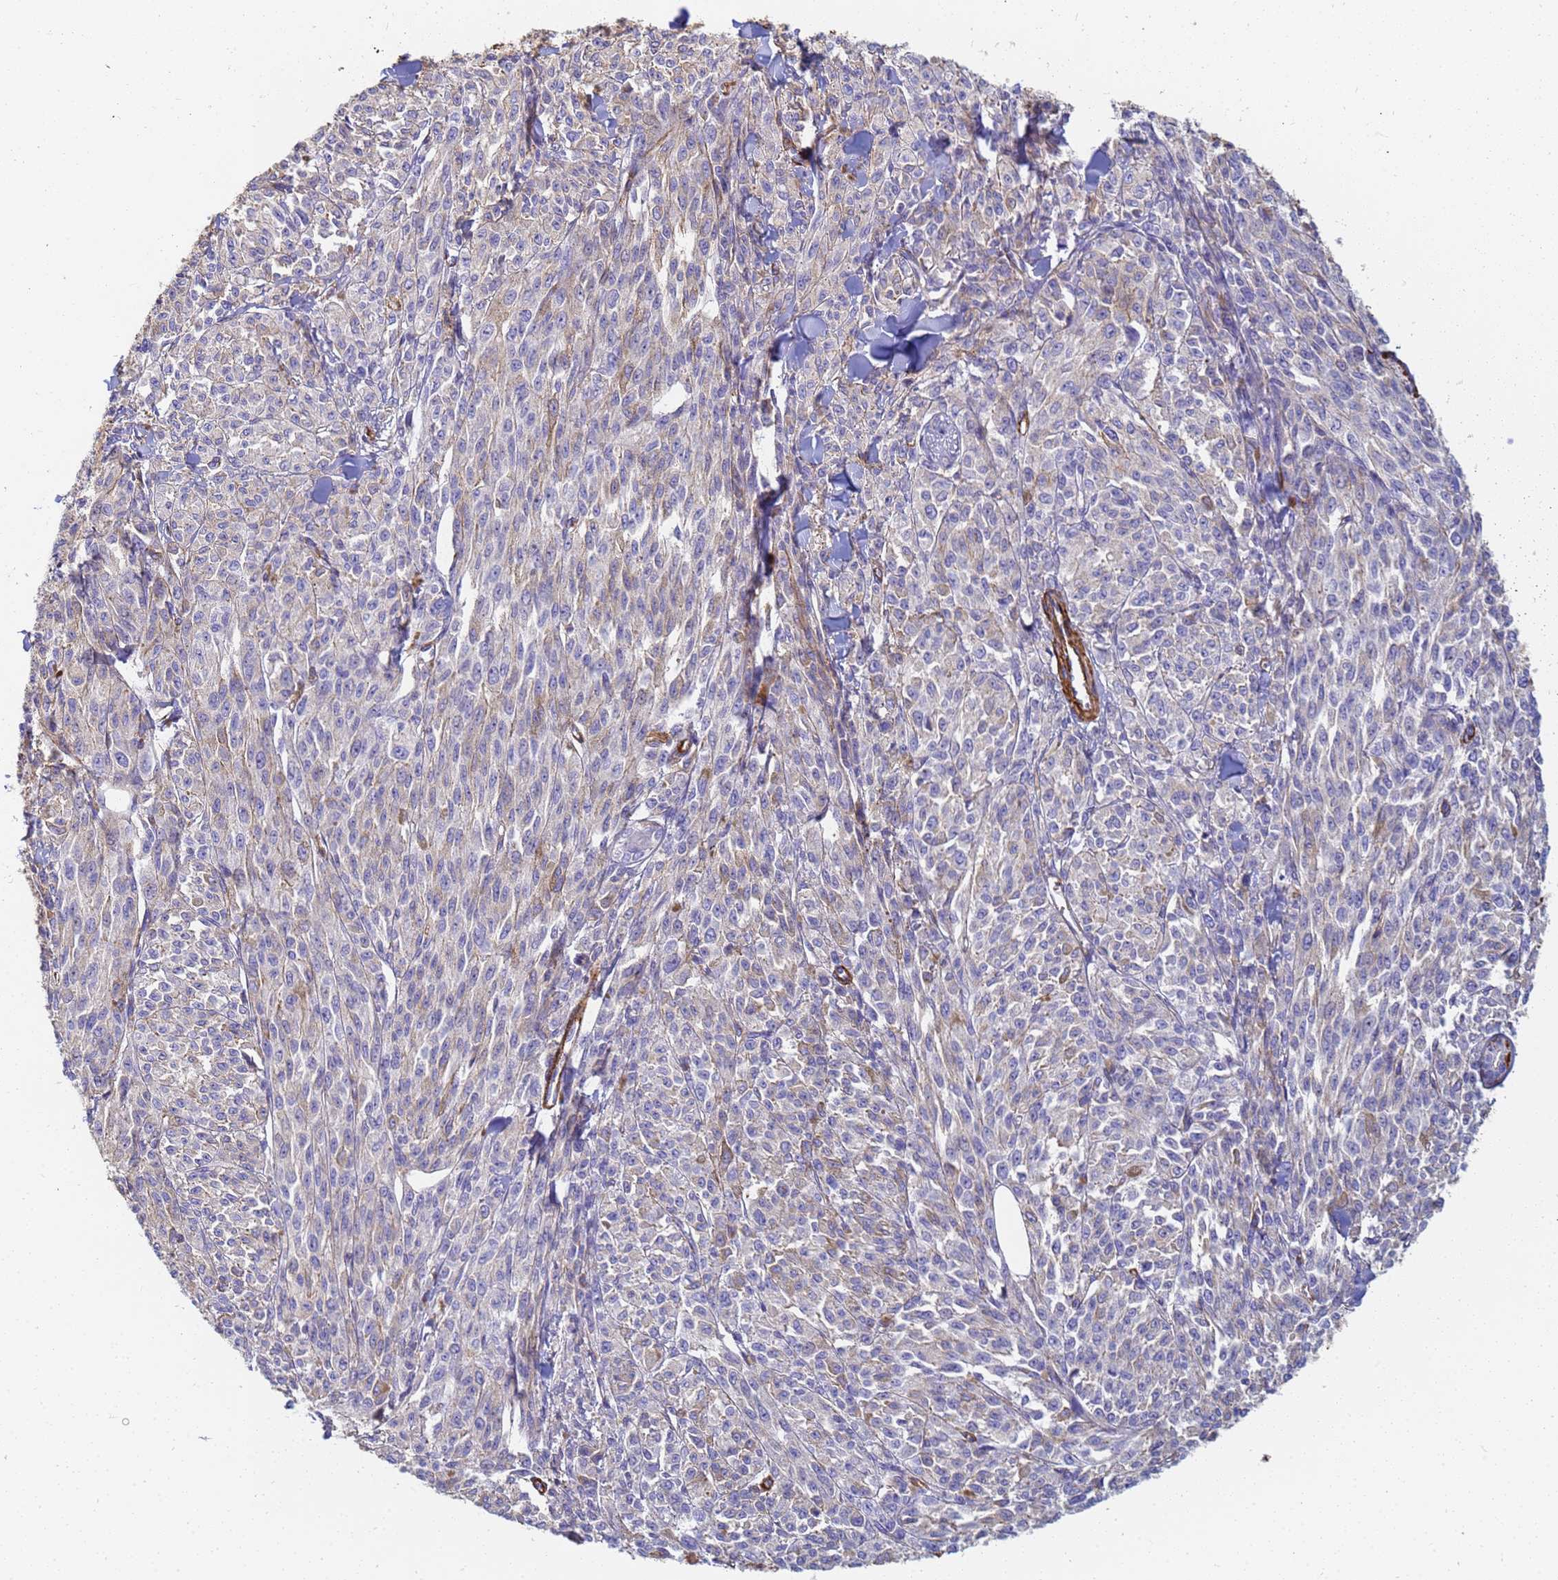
{"staining": {"intensity": "moderate", "quantity": "25%-75%", "location": "cytoplasmic/membranous"}, "tissue": "melanoma", "cell_type": "Tumor cells", "image_type": "cancer", "snomed": [{"axis": "morphology", "description": "Malignant melanoma, NOS"}, {"axis": "topography", "description": "Skin"}], "caption": "The immunohistochemical stain shows moderate cytoplasmic/membranous expression in tumor cells of melanoma tissue.", "gene": "TPM1", "patient": {"sex": "female", "age": 52}}